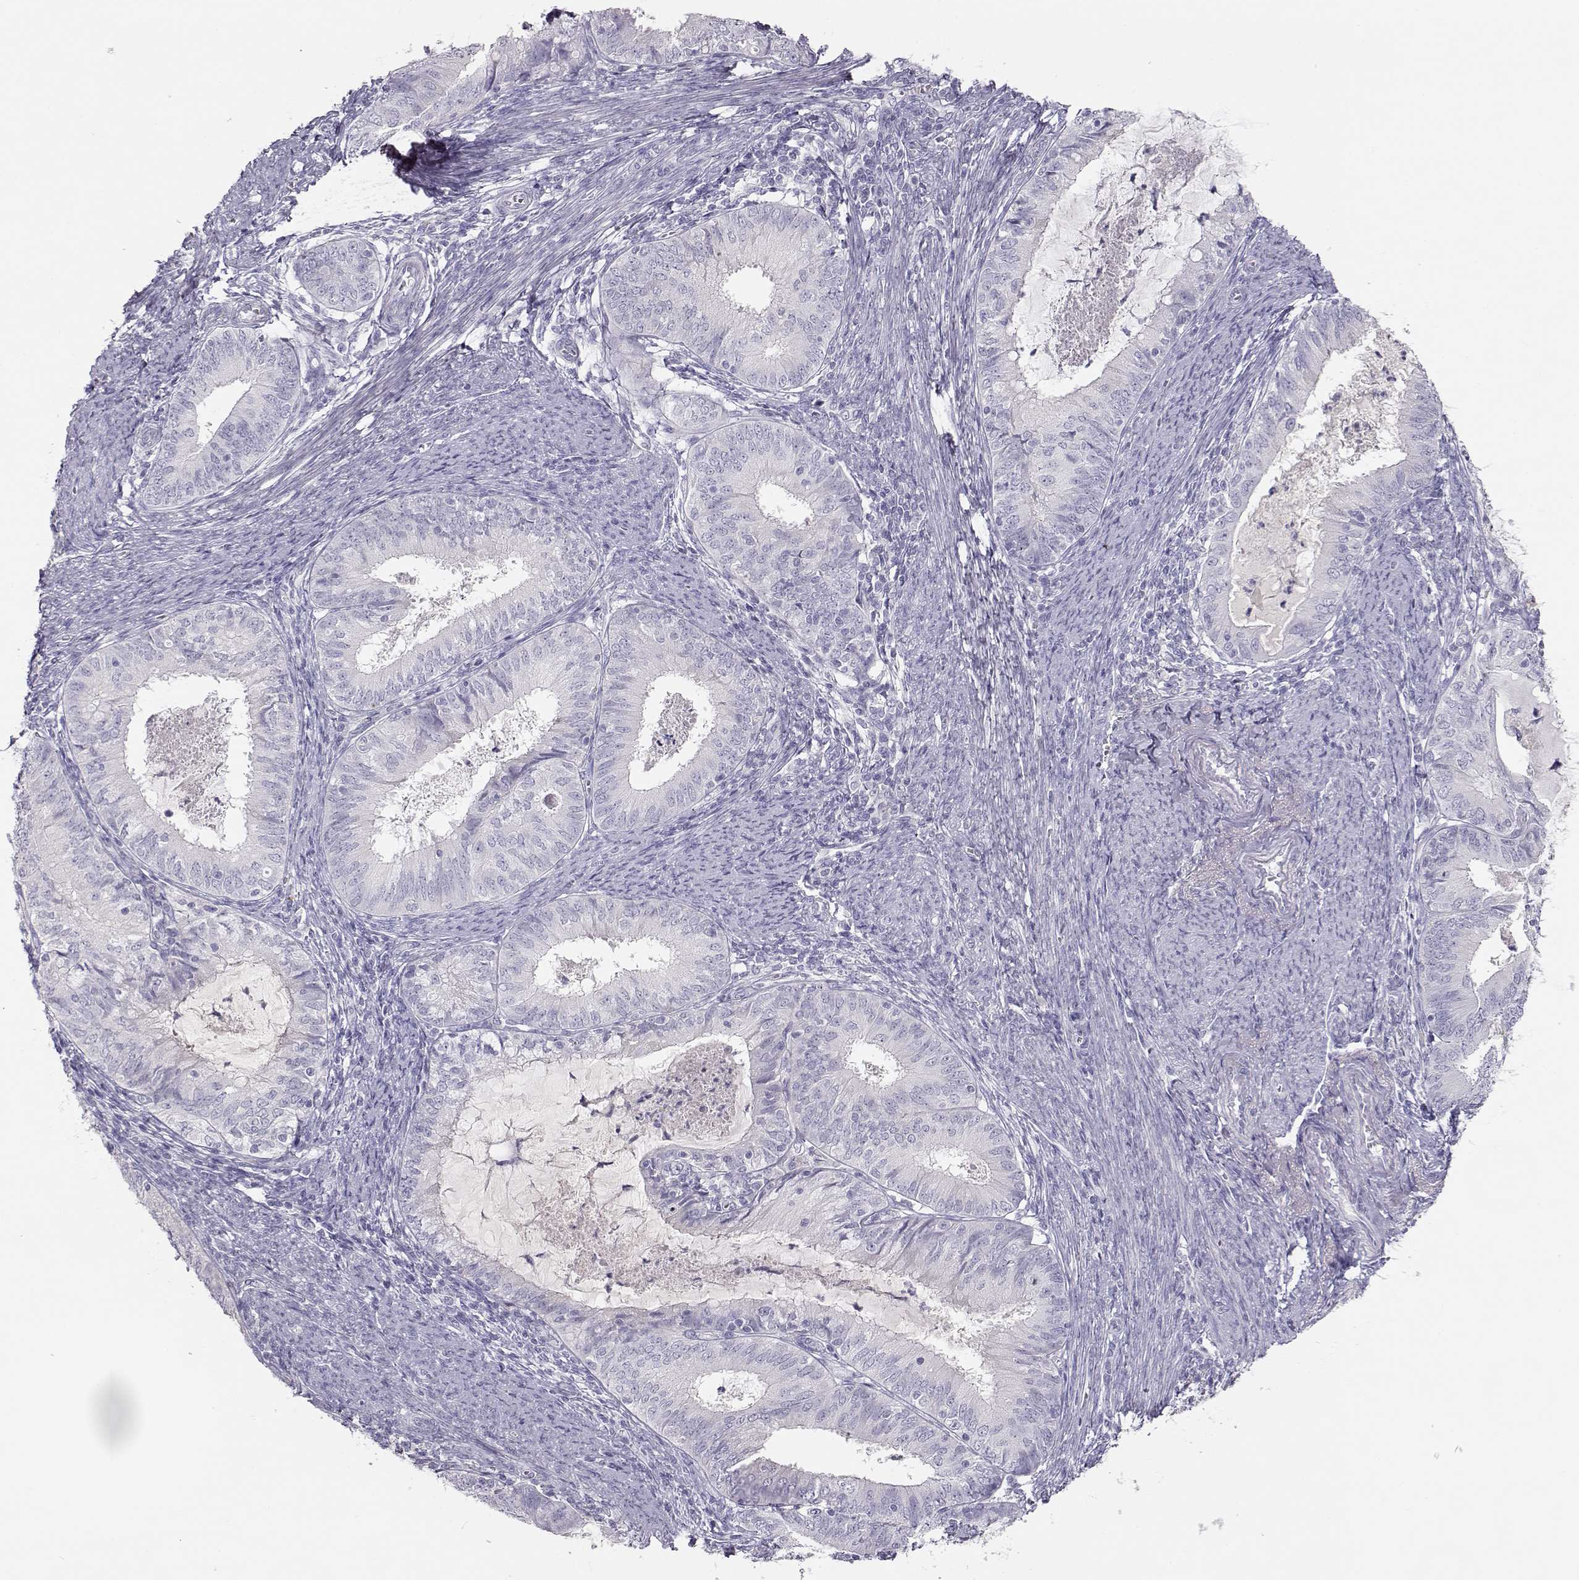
{"staining": {"intensity": "negative", "quantity": "none", "location": "none"}, "tissue": "endometrial cancer", "cell_type": "Tumor cells", "image_type": "cancer", "snomed": [{"axis": "morphology", "description": "Adenocarcinoma, NOS"}, {"axis": "topography", "description": "Endometrium"}], "caption": "Tumor cells are negative for brown protein staining in adenocarcinoma (endometrial).", "gene": "SLCO6A1", "patient": {"sex": "female", "age": 57}}